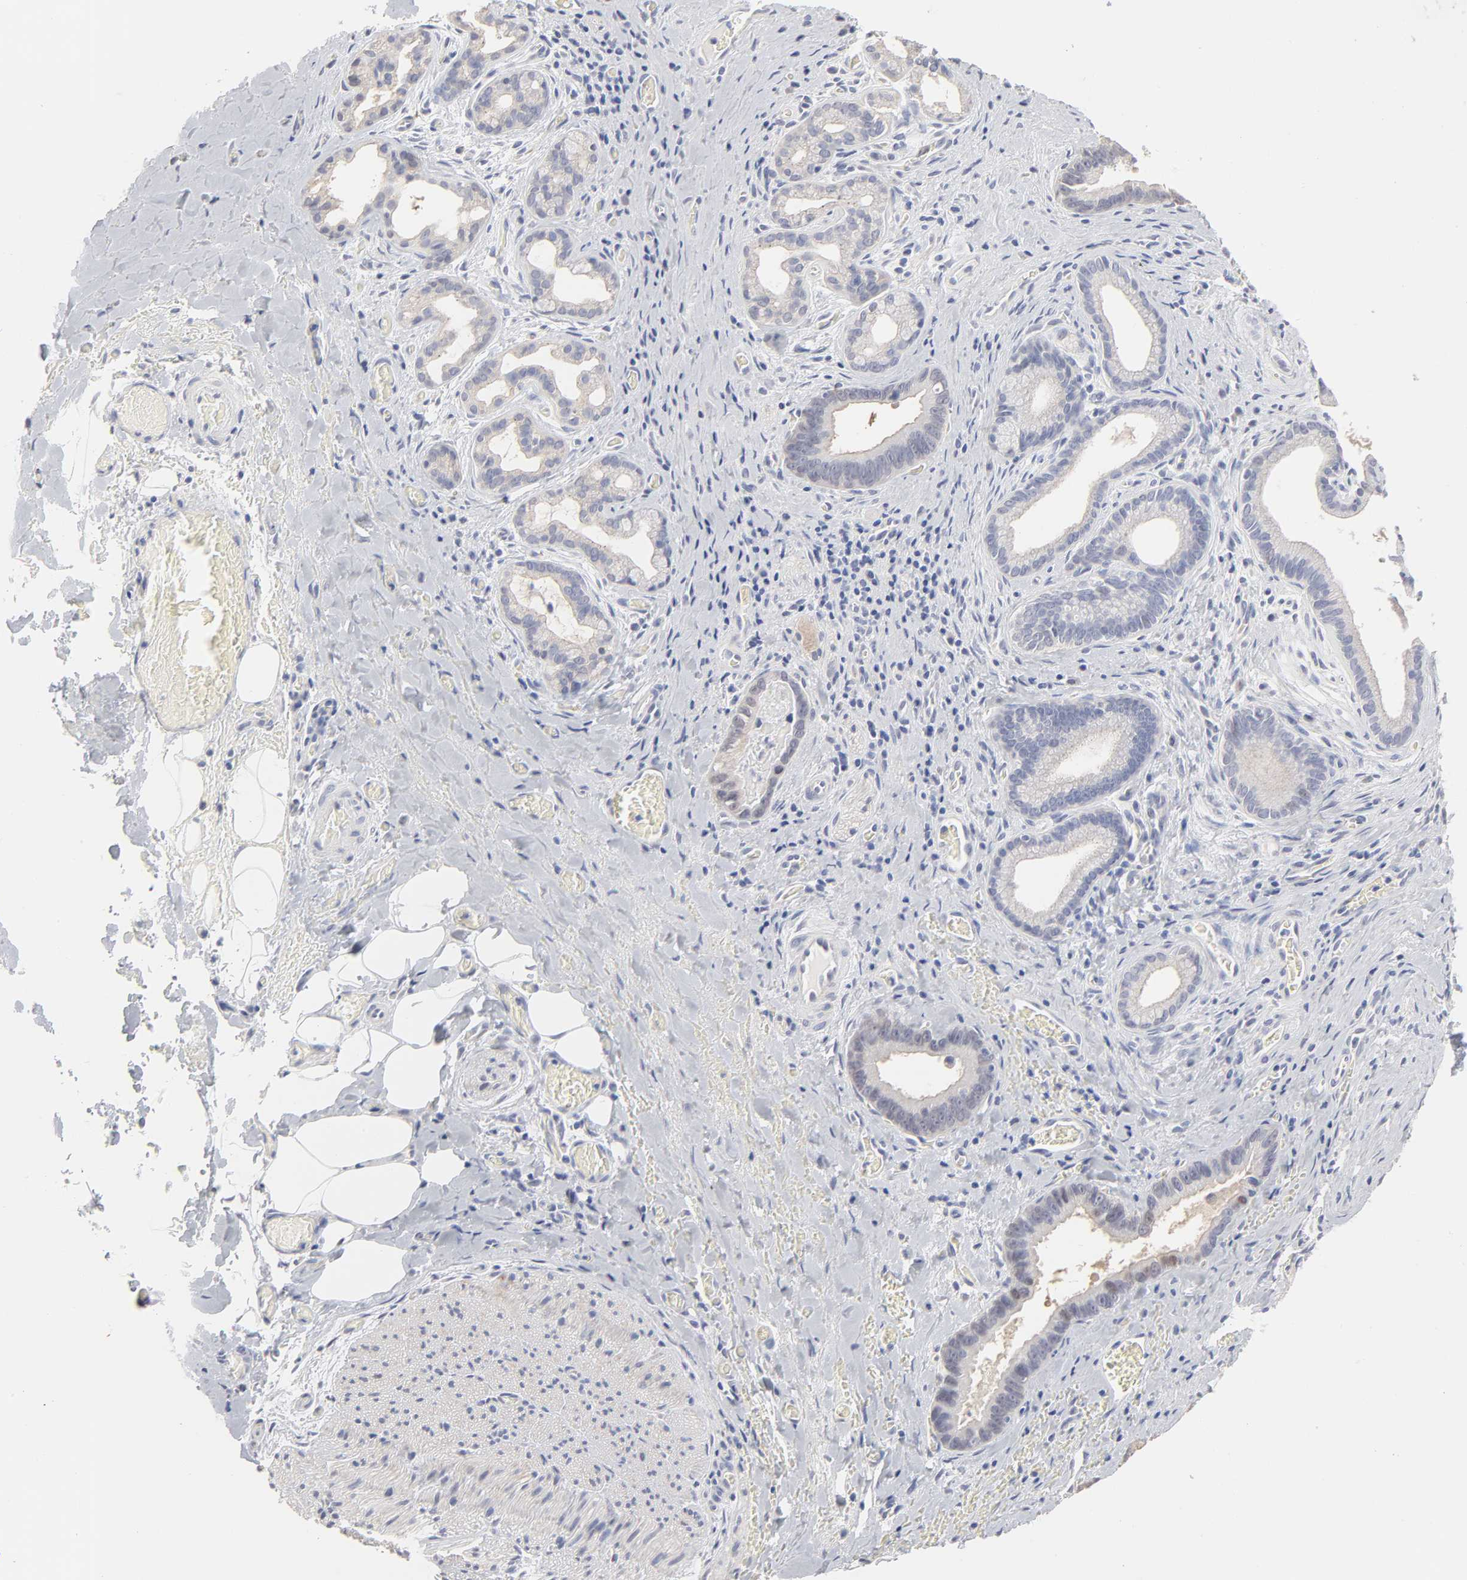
{"staining": {"intensity": "weak", "quantity": ">75%", "location": "cytoplasmic/membranous"}, "tissue": "liver cancer", "cell_type": "Tumor cells", "image_type": "cancer", "snomed": [{"axis": "morphology", "description": "Cholangiocarcinoma"}, {"axis": "topography", "description": "Liver"}], "caption": "There is low levels of weak cytoplasmic/membranous staining in tumor cells of liver cancer (cholangiocarcinoma), as demonstrated by immunohistochemical staining (brown color).", "gene": "DNAL4", "patient": {"sex": "female", "age": 55}}